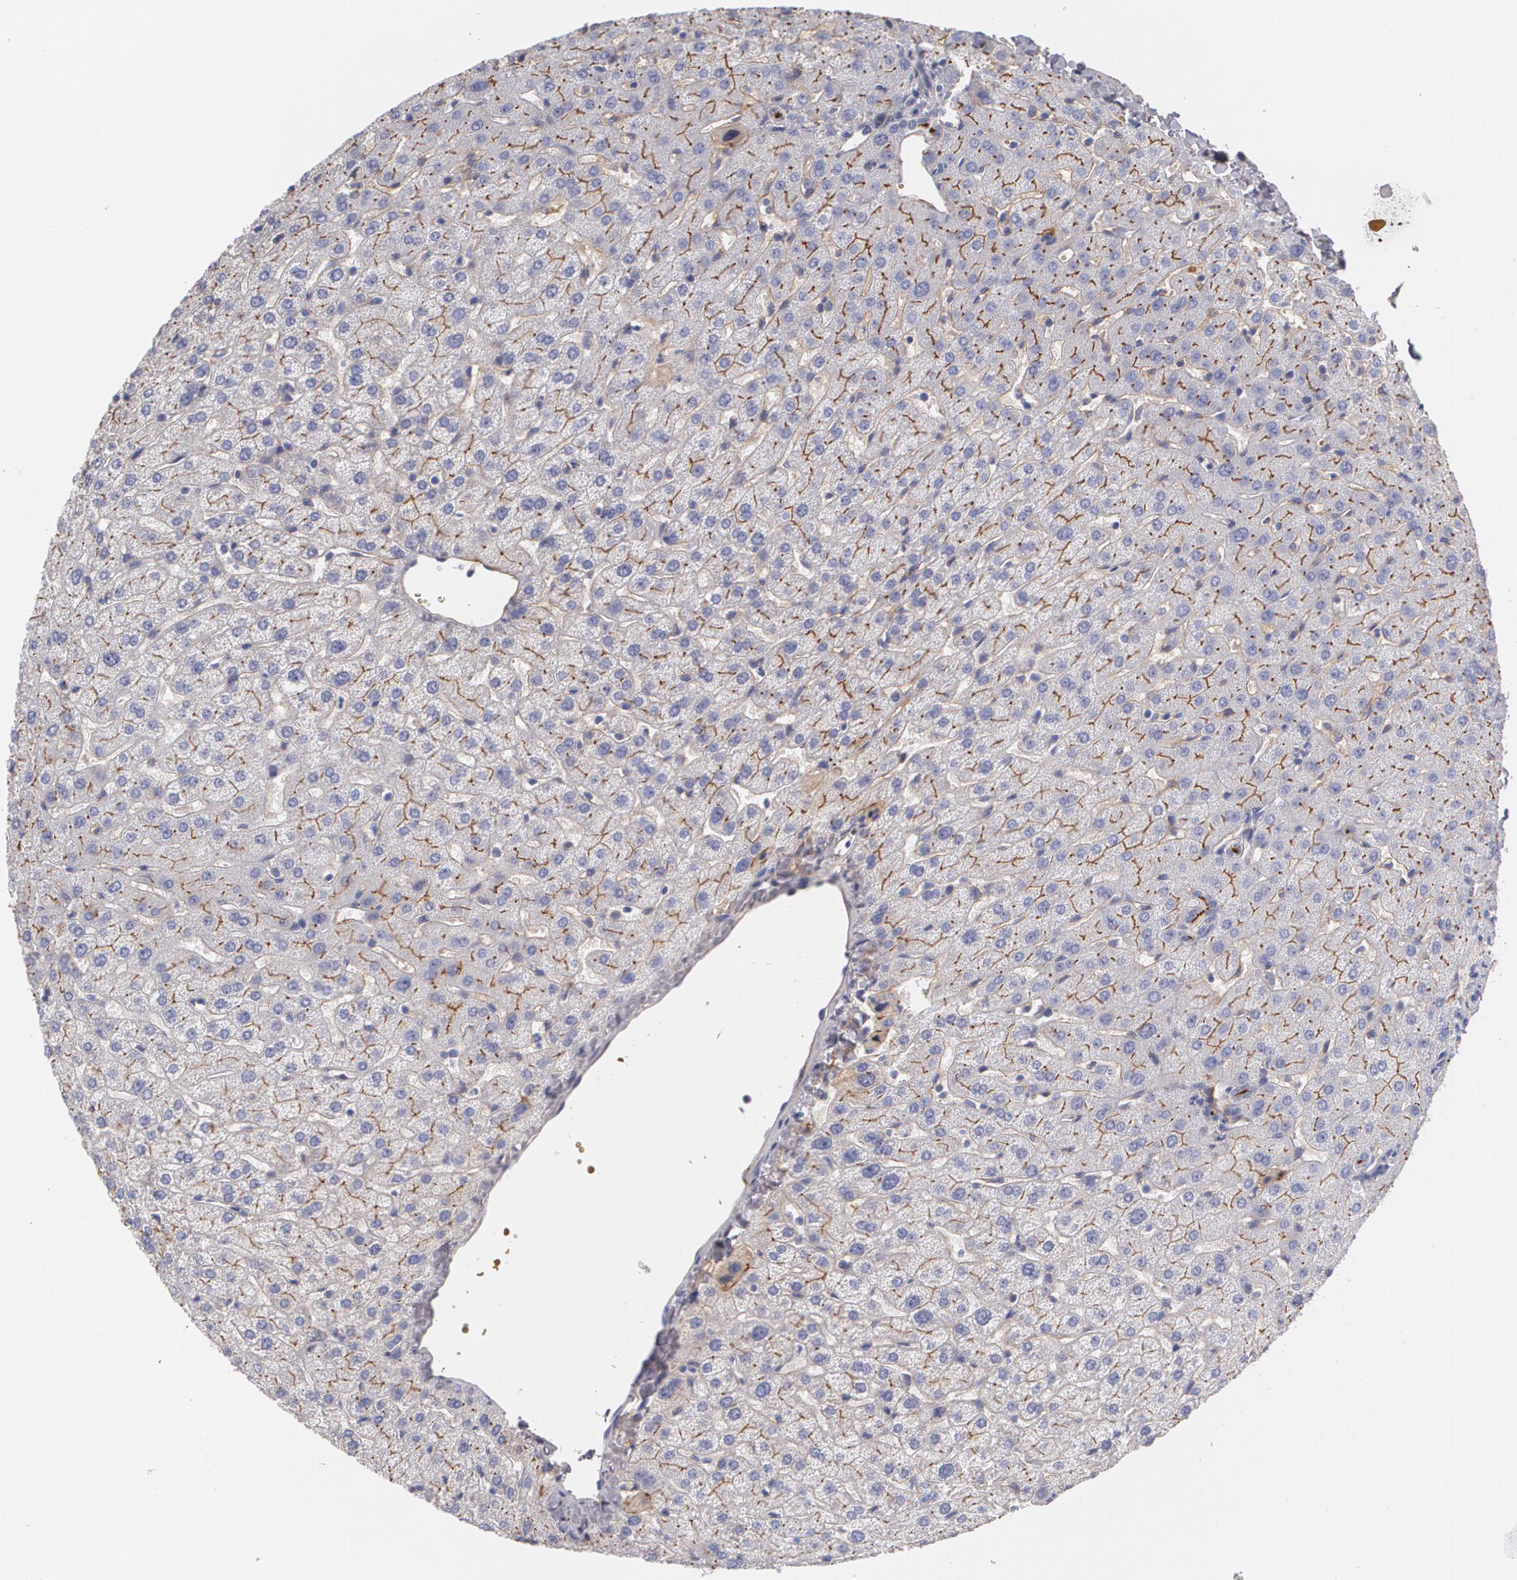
{"staining": {"intensity": "negative", "quantity": "none", "location": "none"}, "tissue": "liver", "cell_type": "Cholangiocytes", "image_type": "normal", "snomed": [{"axis": "morphology", "description": "Normal tissue, NOS"}, {"axis": "morphology", "description": "Fibrosis, NOS"}, {"axis": "topography", "description": "Liver"}], "caption": "Cholangiocytes show no significant protein staining in benign liver. (Brightfield microscopy of DAB IHC at high magnification).", "gene": "FBLN1", "patient": {"sex": "female", "age": 29}}